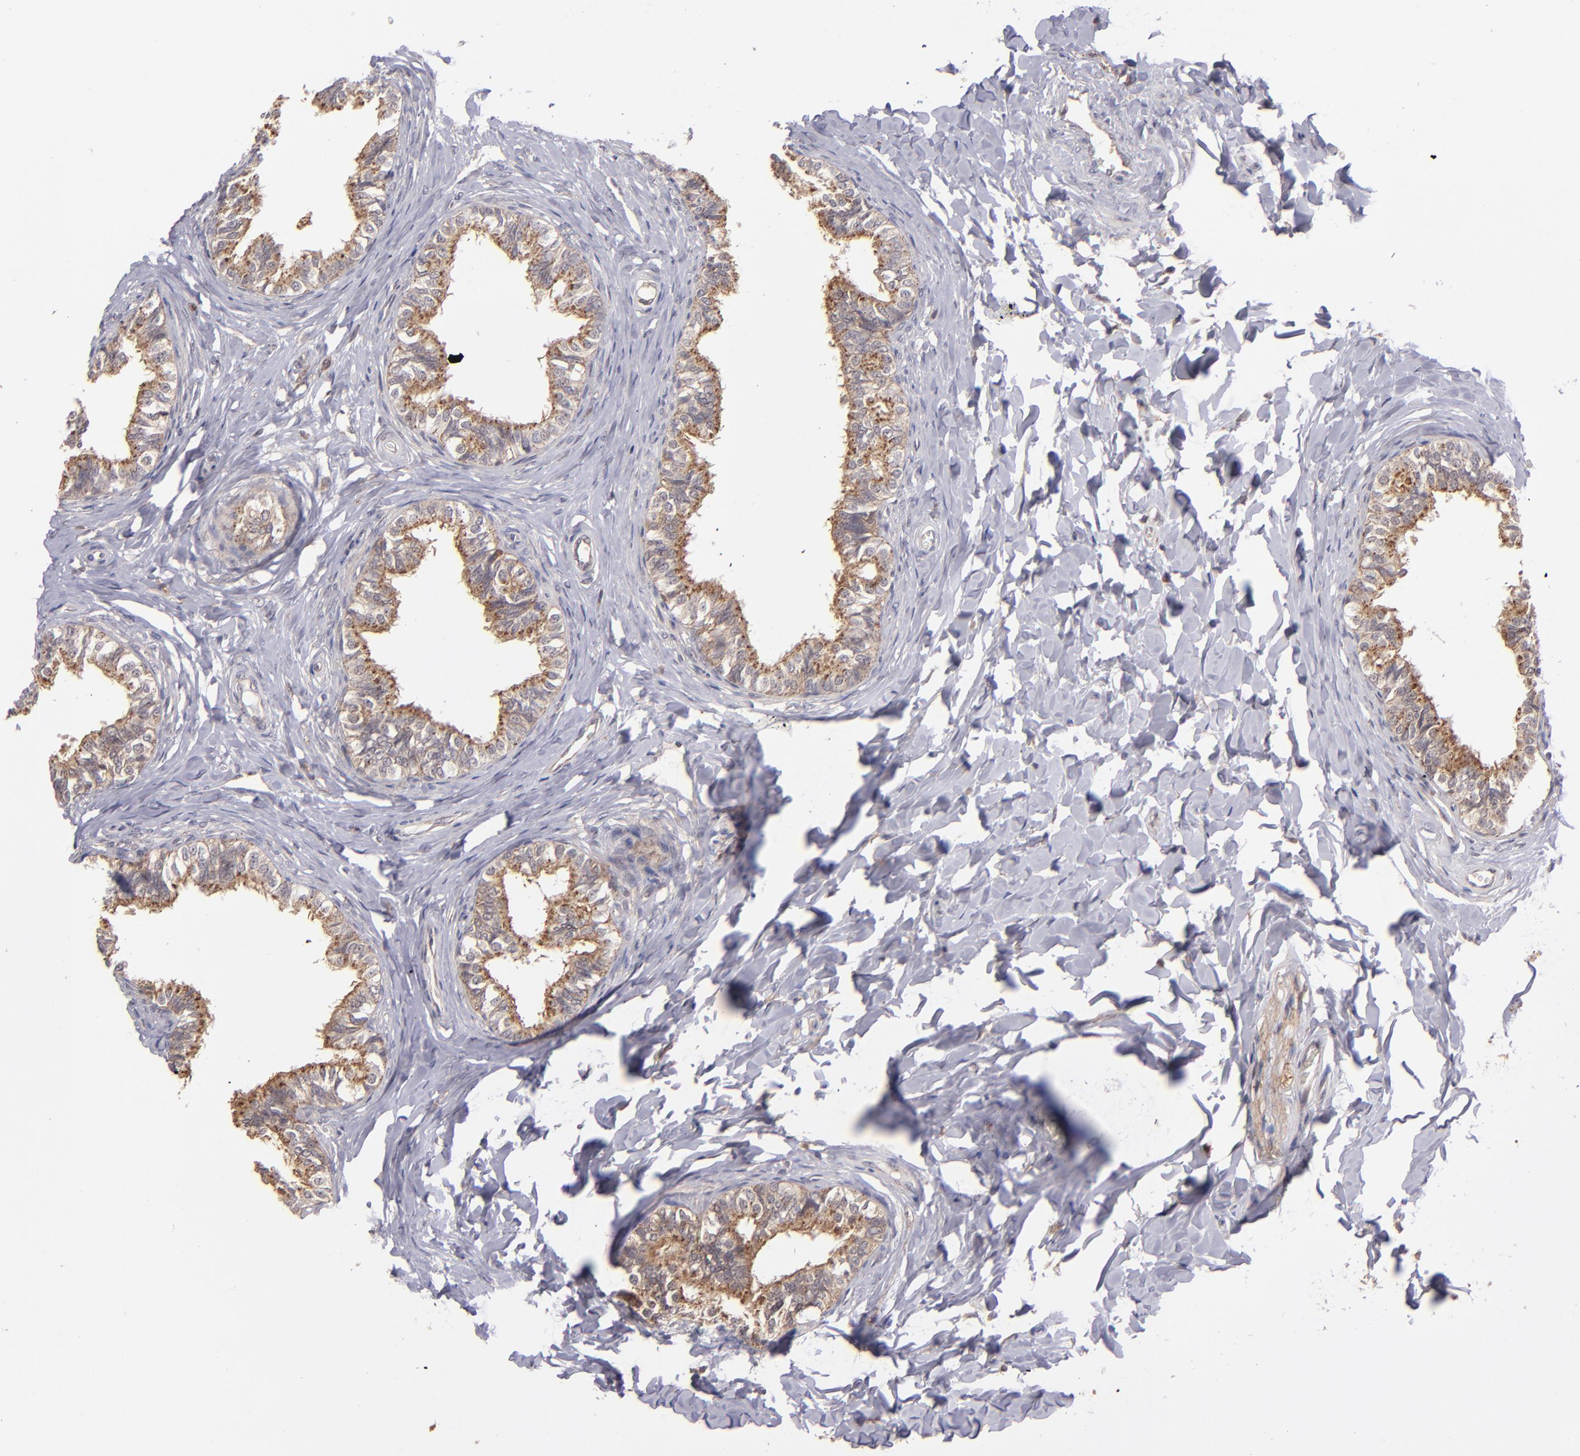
{"staining": {"intensity": "moderate", "quantity": "25%-75%", "location": "cytoplasmic/membranous"}, "tissue": "epididymis", "cell_type": "Glandular cells", "image_type": "normal", "snomed": [{"axis": "morphology", "description": "Normal tissue, NOS"}, {"axis": "topography", "description": "Soft tissue"}, {"axis": "topography", "description": "Epididymis"}], "caption": "Epididymis stained with immunohistochemistry displays moderate cytoplasmic/membranous positivity in about 25%-75% of glandular cells.", "gene": "ZFYVE1", "patient": {"sex": "male", "age": 26}}